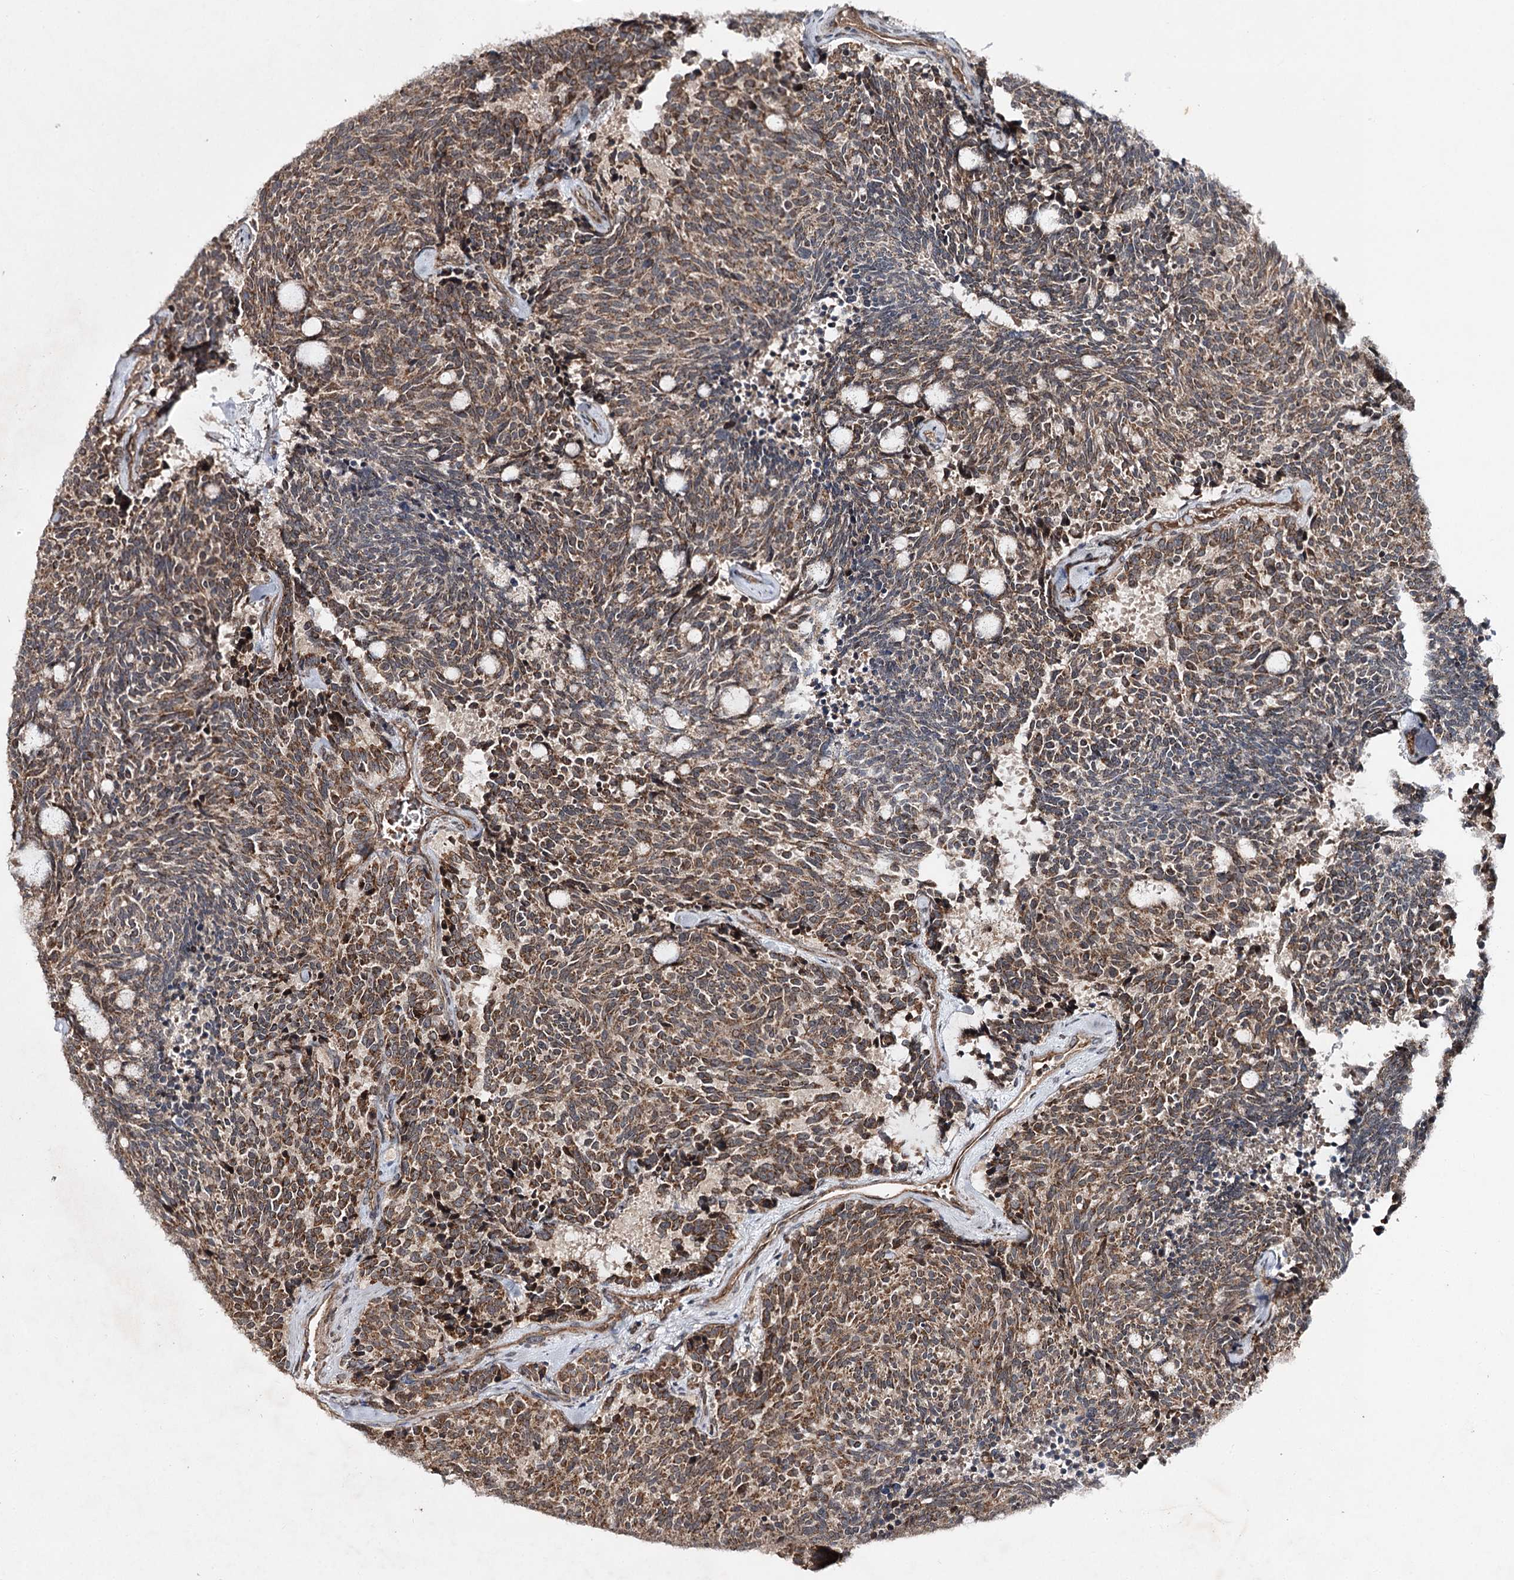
{"staining": {"intensity": "moderate", "quantity": ">75%", "location": "cytoplasmic/membranous"}, "tissue": "carcinoid", "cell_type": "Tumor cells", "image_type": "cancer", "snomed": [{"axis": "morphology", "description": "Carcinoid, malignant, NOS"}, {"axis": "topography", "description": "Pancreas"}], "caption": "Immunohistochemistry of human carcinoid (malignant) reveals medium levels of moderate cytoplasmic/membranous positivity in approximately >75% of tumor cells. (DAB (3,3'-diaminobenzidine) IHC with brightfield microscopy, high magnification).", "gene": "MINDY3", "patient": {"sex": "female", "age": 54}}